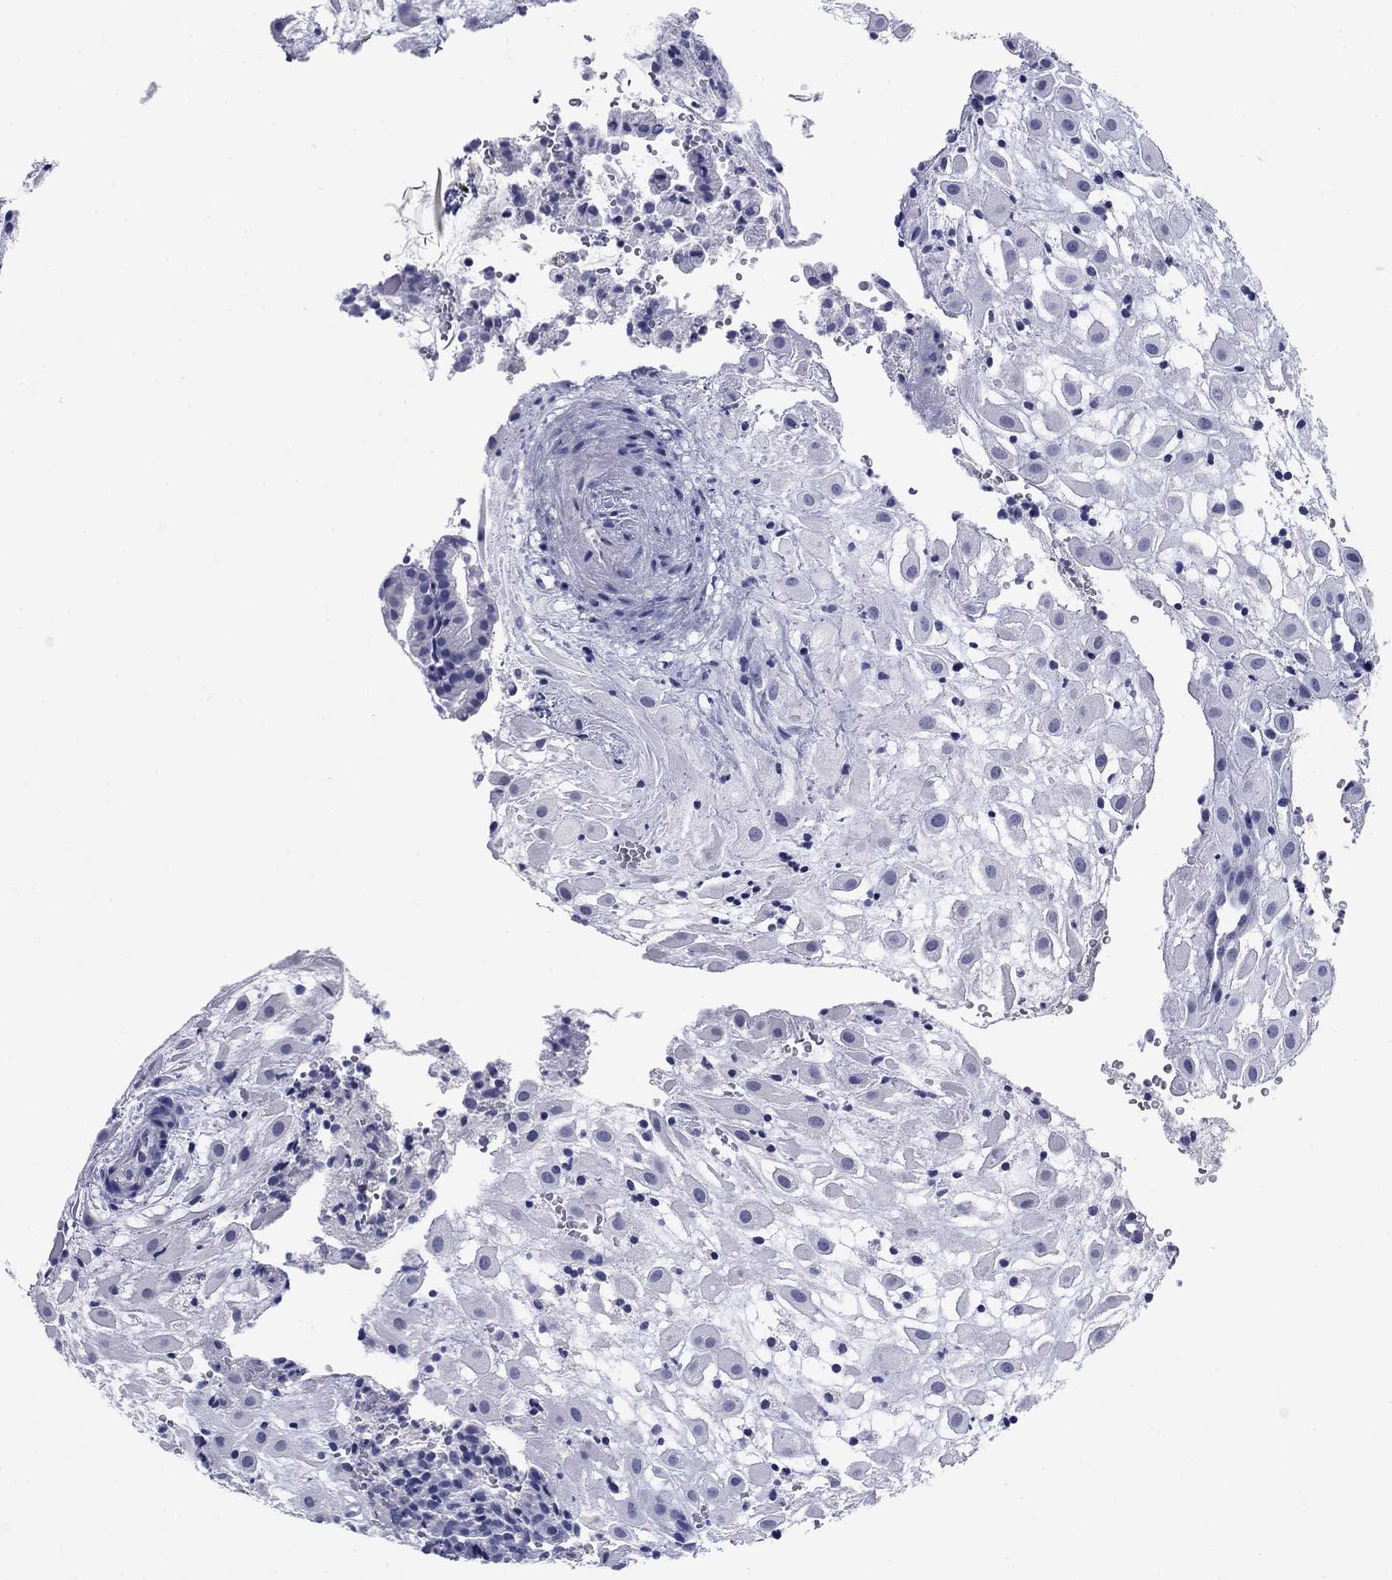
{"staining": {"intensity": "negative", "quantity": "none", "location": "none"}, "tissue": "placenta", "cell_type": "Decidual cells", "image_type": "normal", "snomed": [{"axis": "morphology", "description": "Normal tissue, NOS"}, {"axis": "topography", "description": "Placenta"}], "caption": "The image displays no staining of decidual cells in benign placenta.", "gene": "KCNH1", "patient": {"sex": "female", "age": 24}}